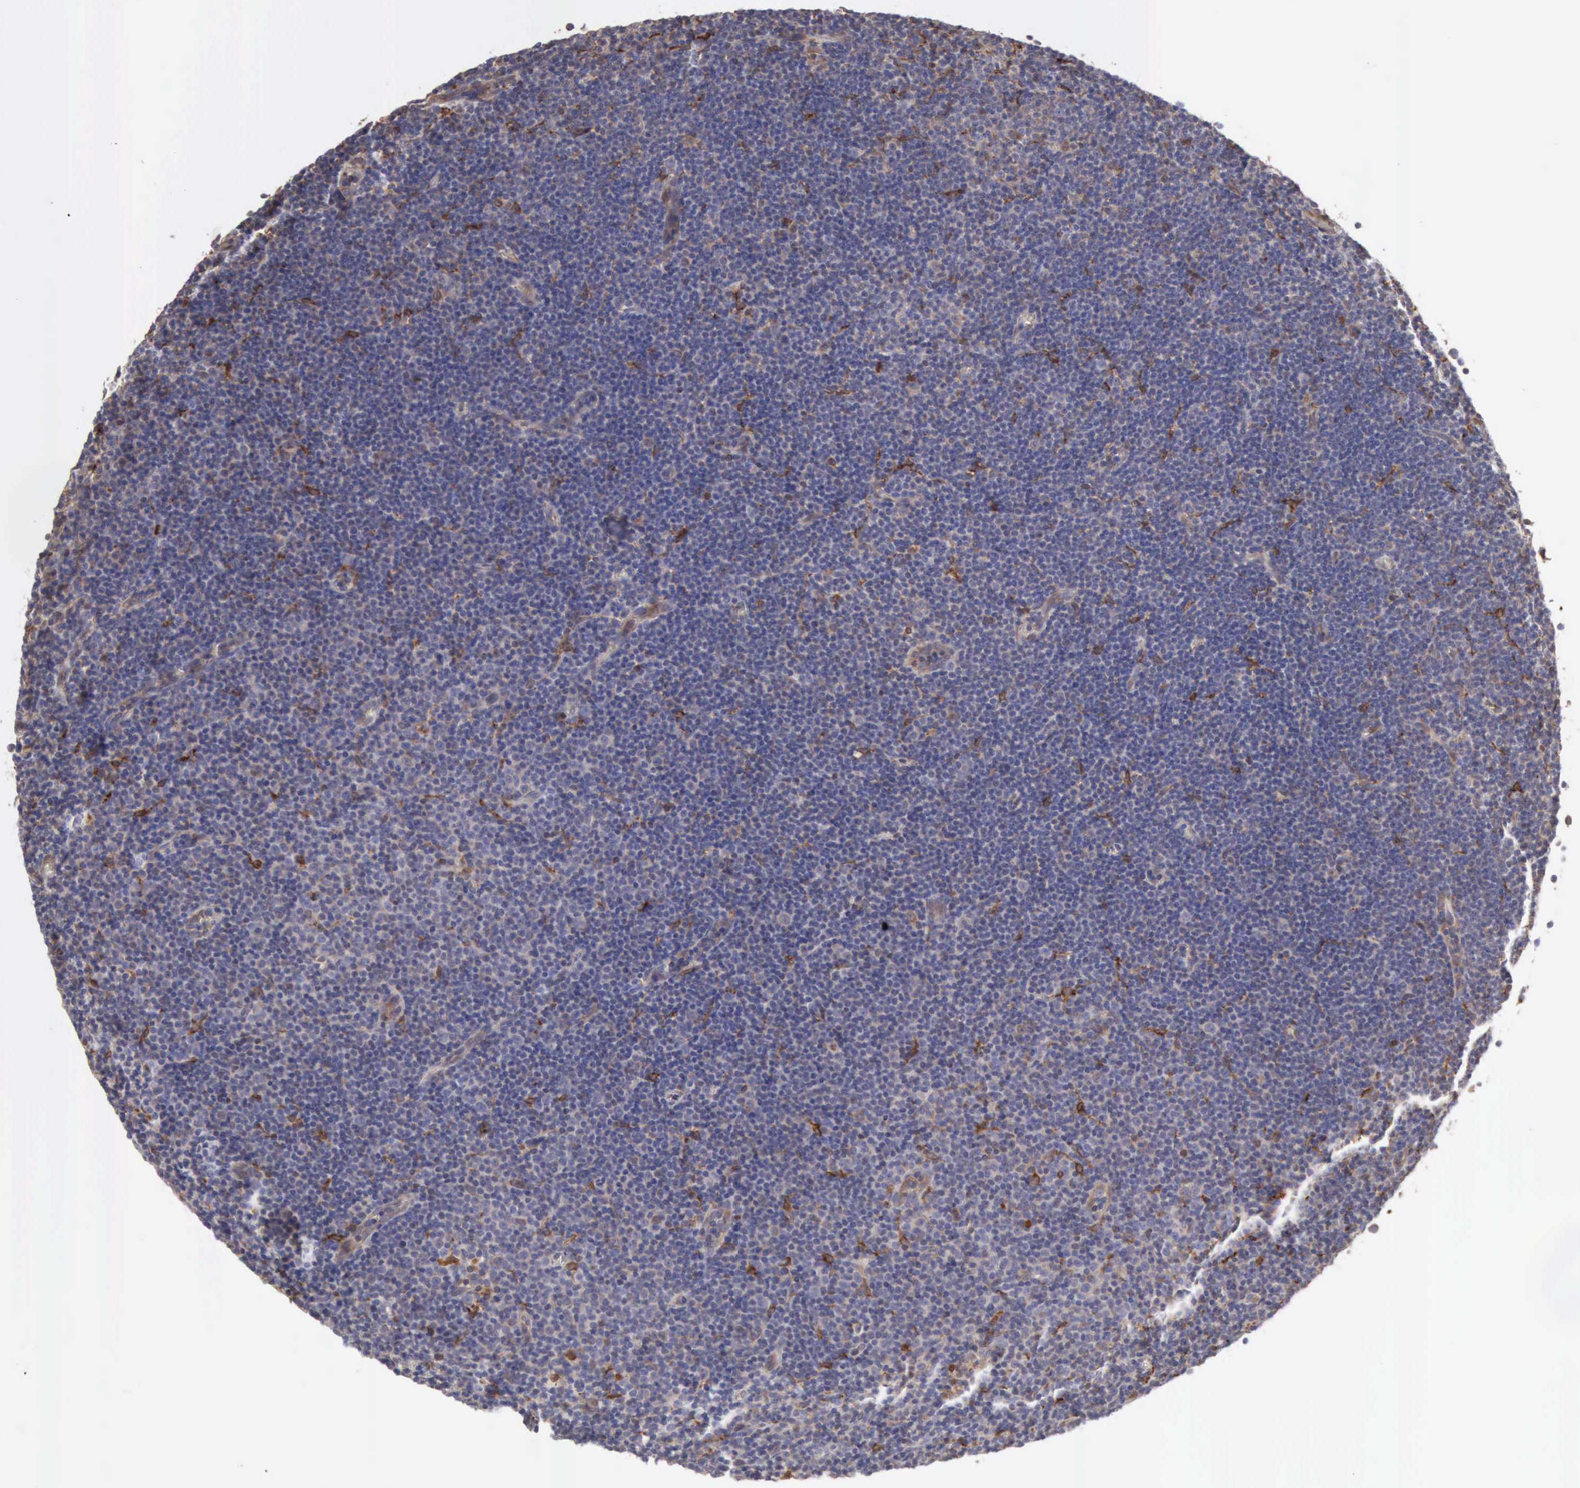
{"staining": {"intensity": "weak", "quantity": "<25%", "location": "cytoplasmic/membranous,nuclear"}, "tissue": "lymphoma", "cell_type": "Tumor cells", "image_type": "cancer", "snomed": [{"axis": "morphology", "description": "Malignant lymphoma, non-Hodgkin's type, Low grade"}, {"axis": "topography", "description": "Lymph node"}], "caption": "Protein analysis of malignant lymphoma, non-Hodgkin's type (low-grade) demonstrates no significant expression in tumor cells.", "gene": "APOL2", "patient": {"sex": "male", "age": 57}}